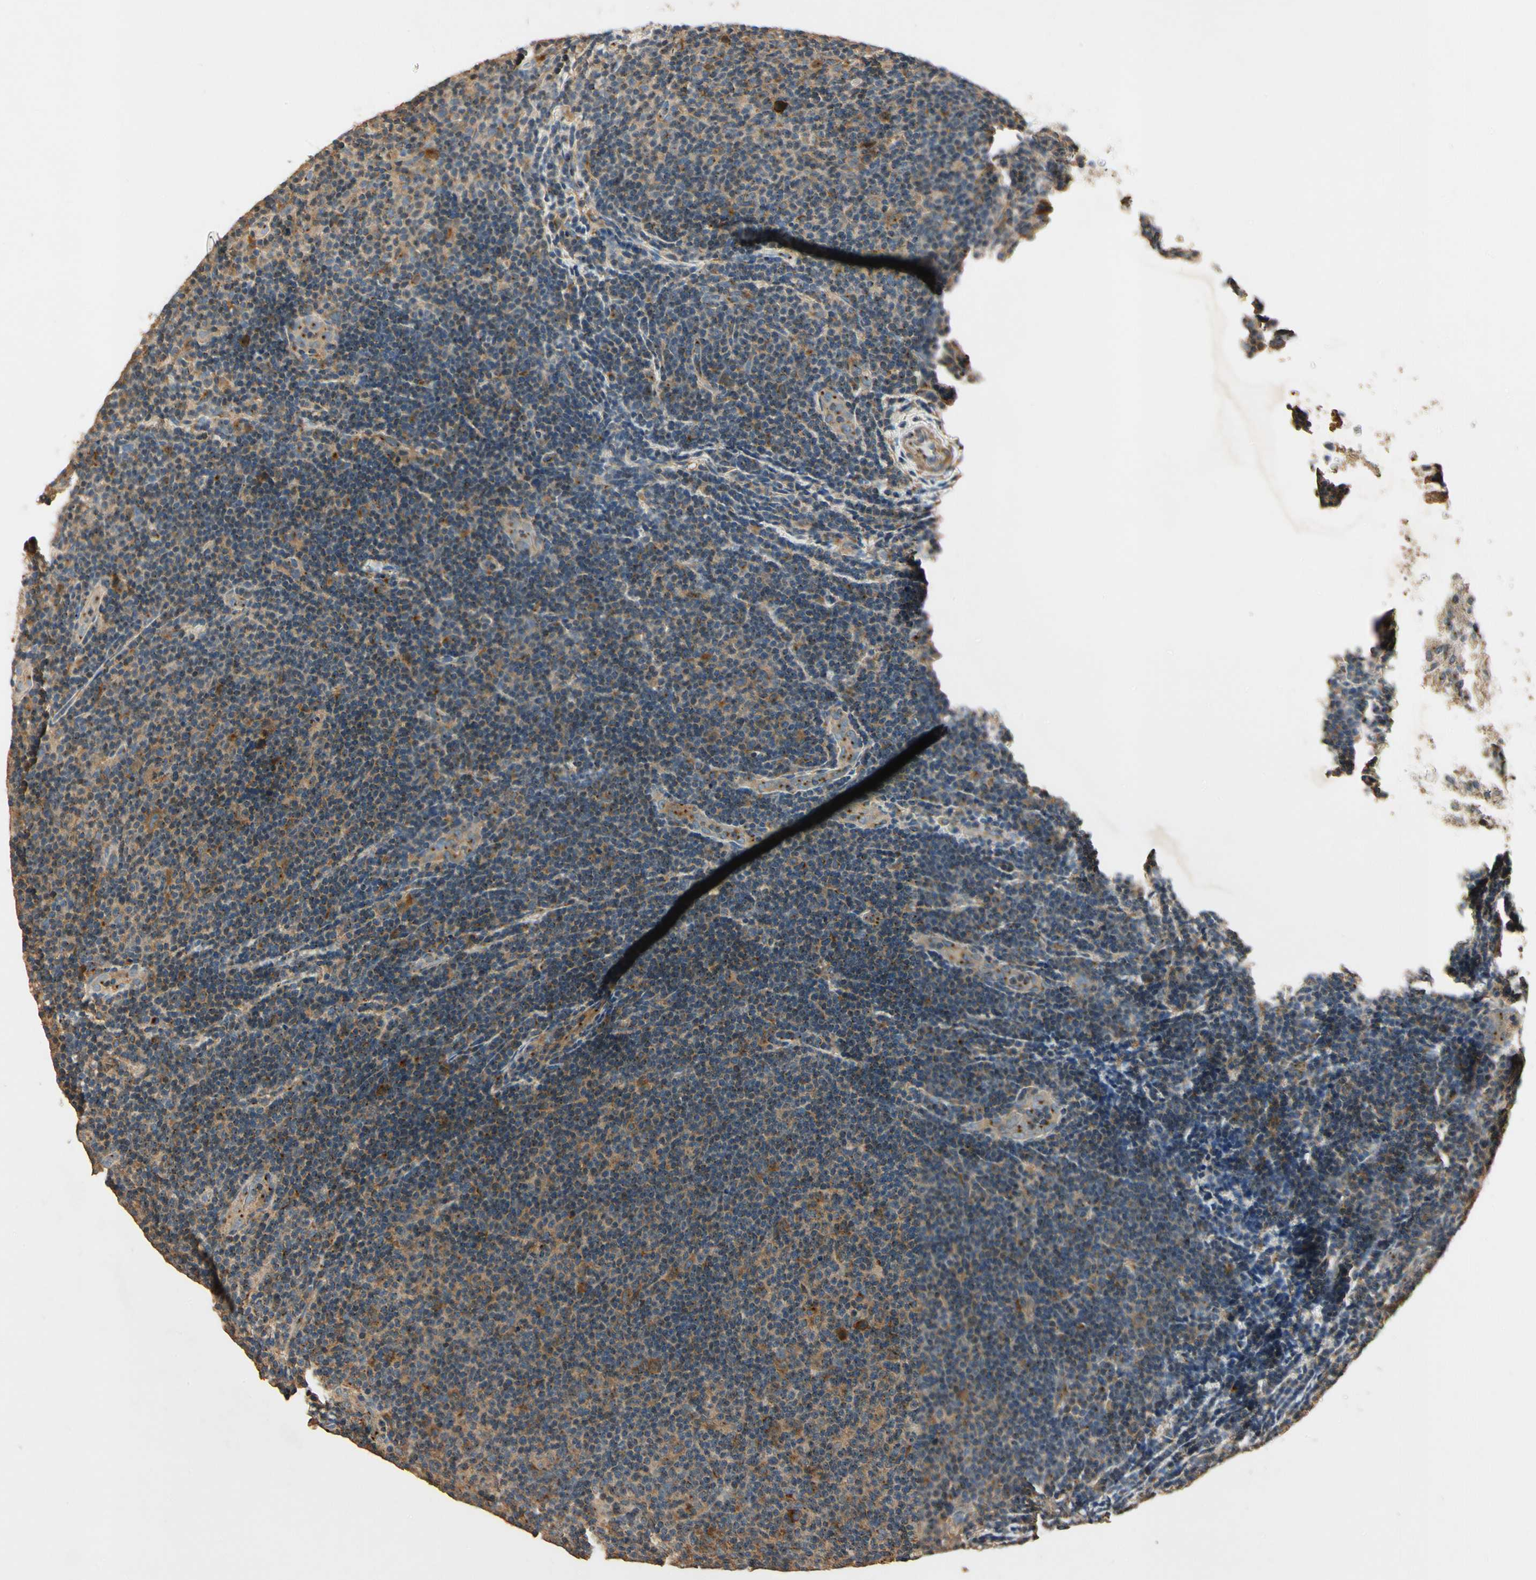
{"staining": {"intensity": "moderate", "quantity": "<25%", "location": "cytoplasmic/membranous"}, "tissue": "lymphoma", "cell_type": "Tumor cells", "image_type": "cancer", "snomed": [{"axis": "morphology", "description": "Malignant lymphoma, non-Hodgkin's type, Low grade"}, {"axis": "topography", "description": "Lymph node"}], "caption": "This is a photomicrograph of IHC staining of lymphoma, which shows moderate expression in the cytoplasmic/membranous of tumor cells.", "gene": "AKAP9", "patient": {"sex": "male", "age": 83}}